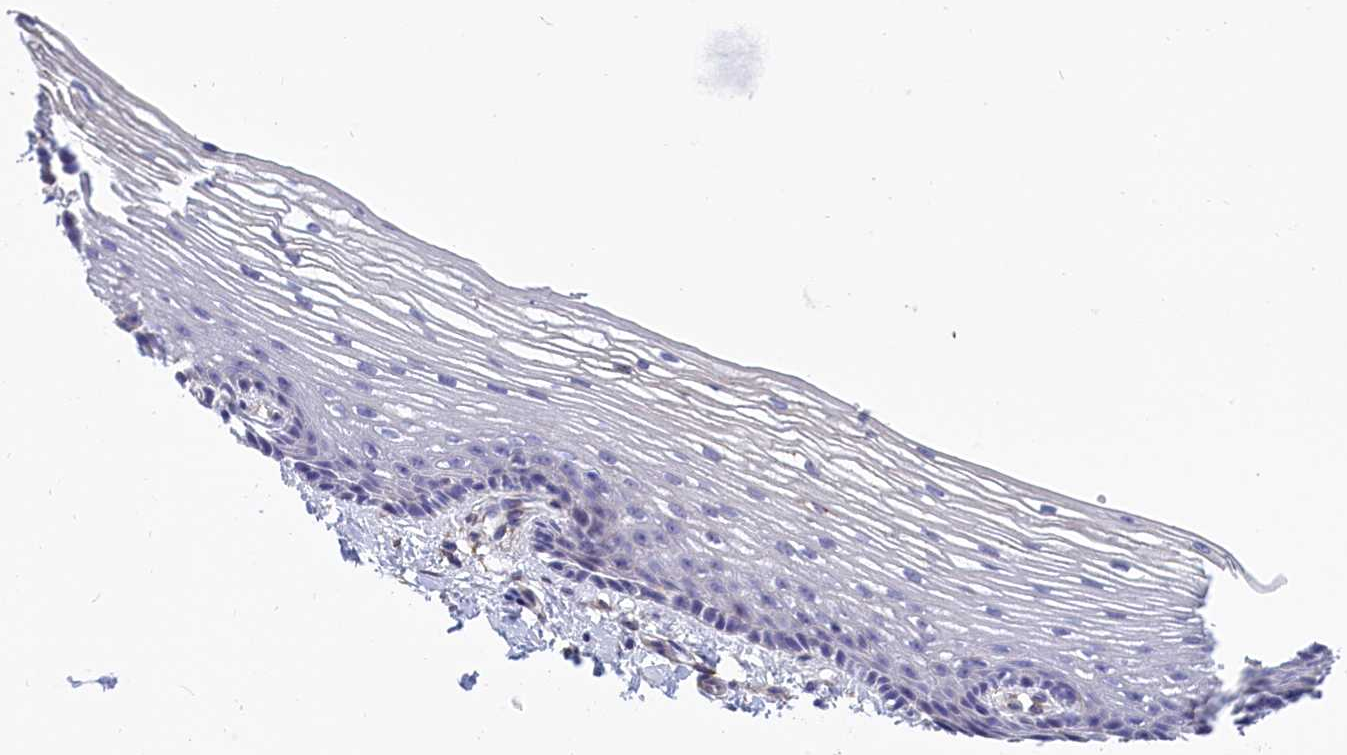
{"staining": {"intensity": "negative", "quantity": "none", "location": "none"}, "tissue": "vagina", "cell_type": "Squamous epithelial cells", "image_type": "normal", "snomed": [{"axis": "morphology", "description": "Normal tissue, NOS"}, {"axis": "topography", "description": "Vagina"}], "caption": "Normal vagina was stained to show a protein in brown. There is no significant expression in squamous epithelial cells. (Brightfield microscopy of DAB (3,3'-diaminobenzidine) IHC at high magnification).", "gene": "ABCC12", "patient": {"sex": "female", "age": 46}}